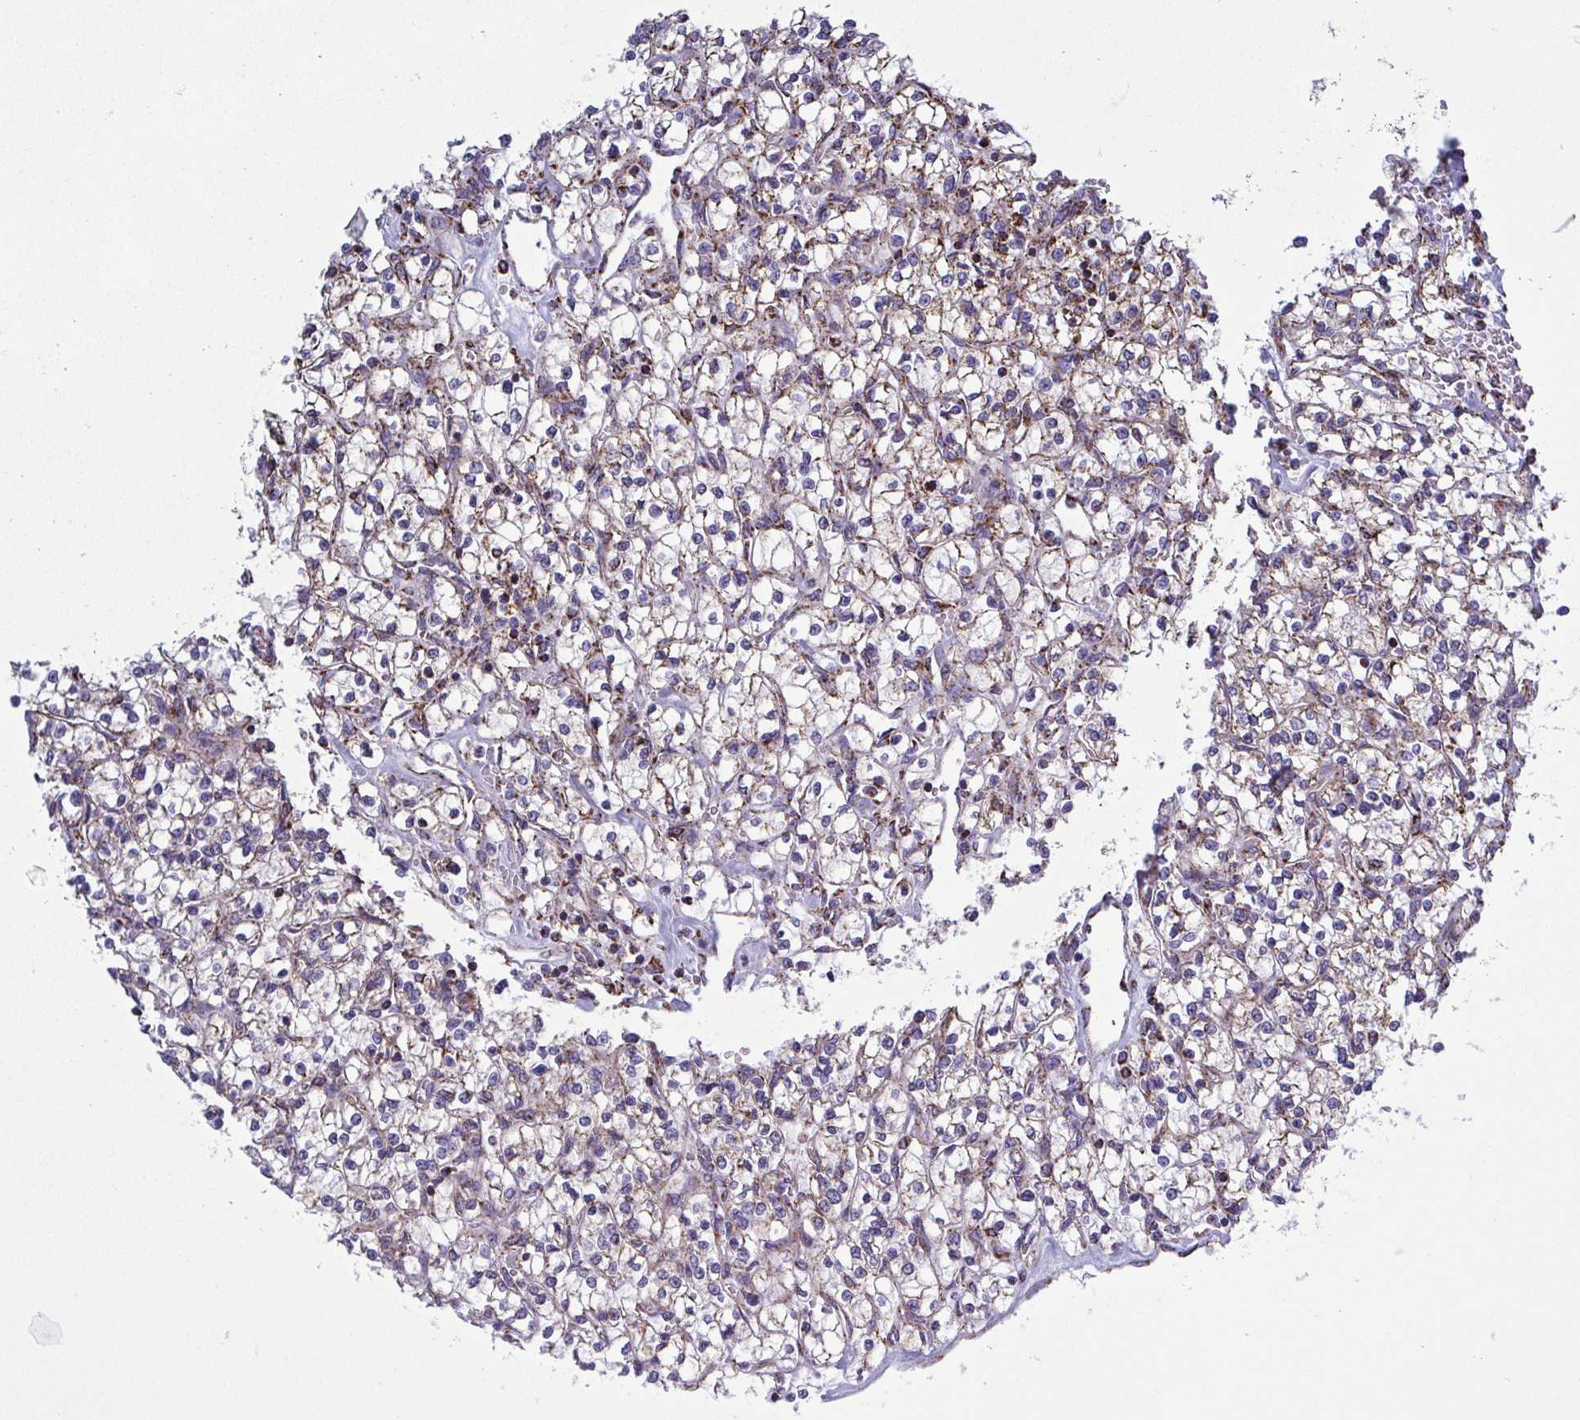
{"staining": {"intensity": "weak", "quantity": ">75%", "location": "cytoplasmic/membranous"}, "tissue": "renal cancer", "cell_type": "Tumor cells", "image_type": "cancer", "snomed": [{"axis": "morphology", "description": "Adenocarcinoma, NOS"}, {"axis": "topography", "description": "Kidney"}], "caption": "This histopathology image shows IHC staining of renal adenocarcinoma, with low weak cytoplasmic/membranous positivity in about >75% of tumor cells.", "gene": "CSDE1", "patient": {"sex": "female", "age": 64}}